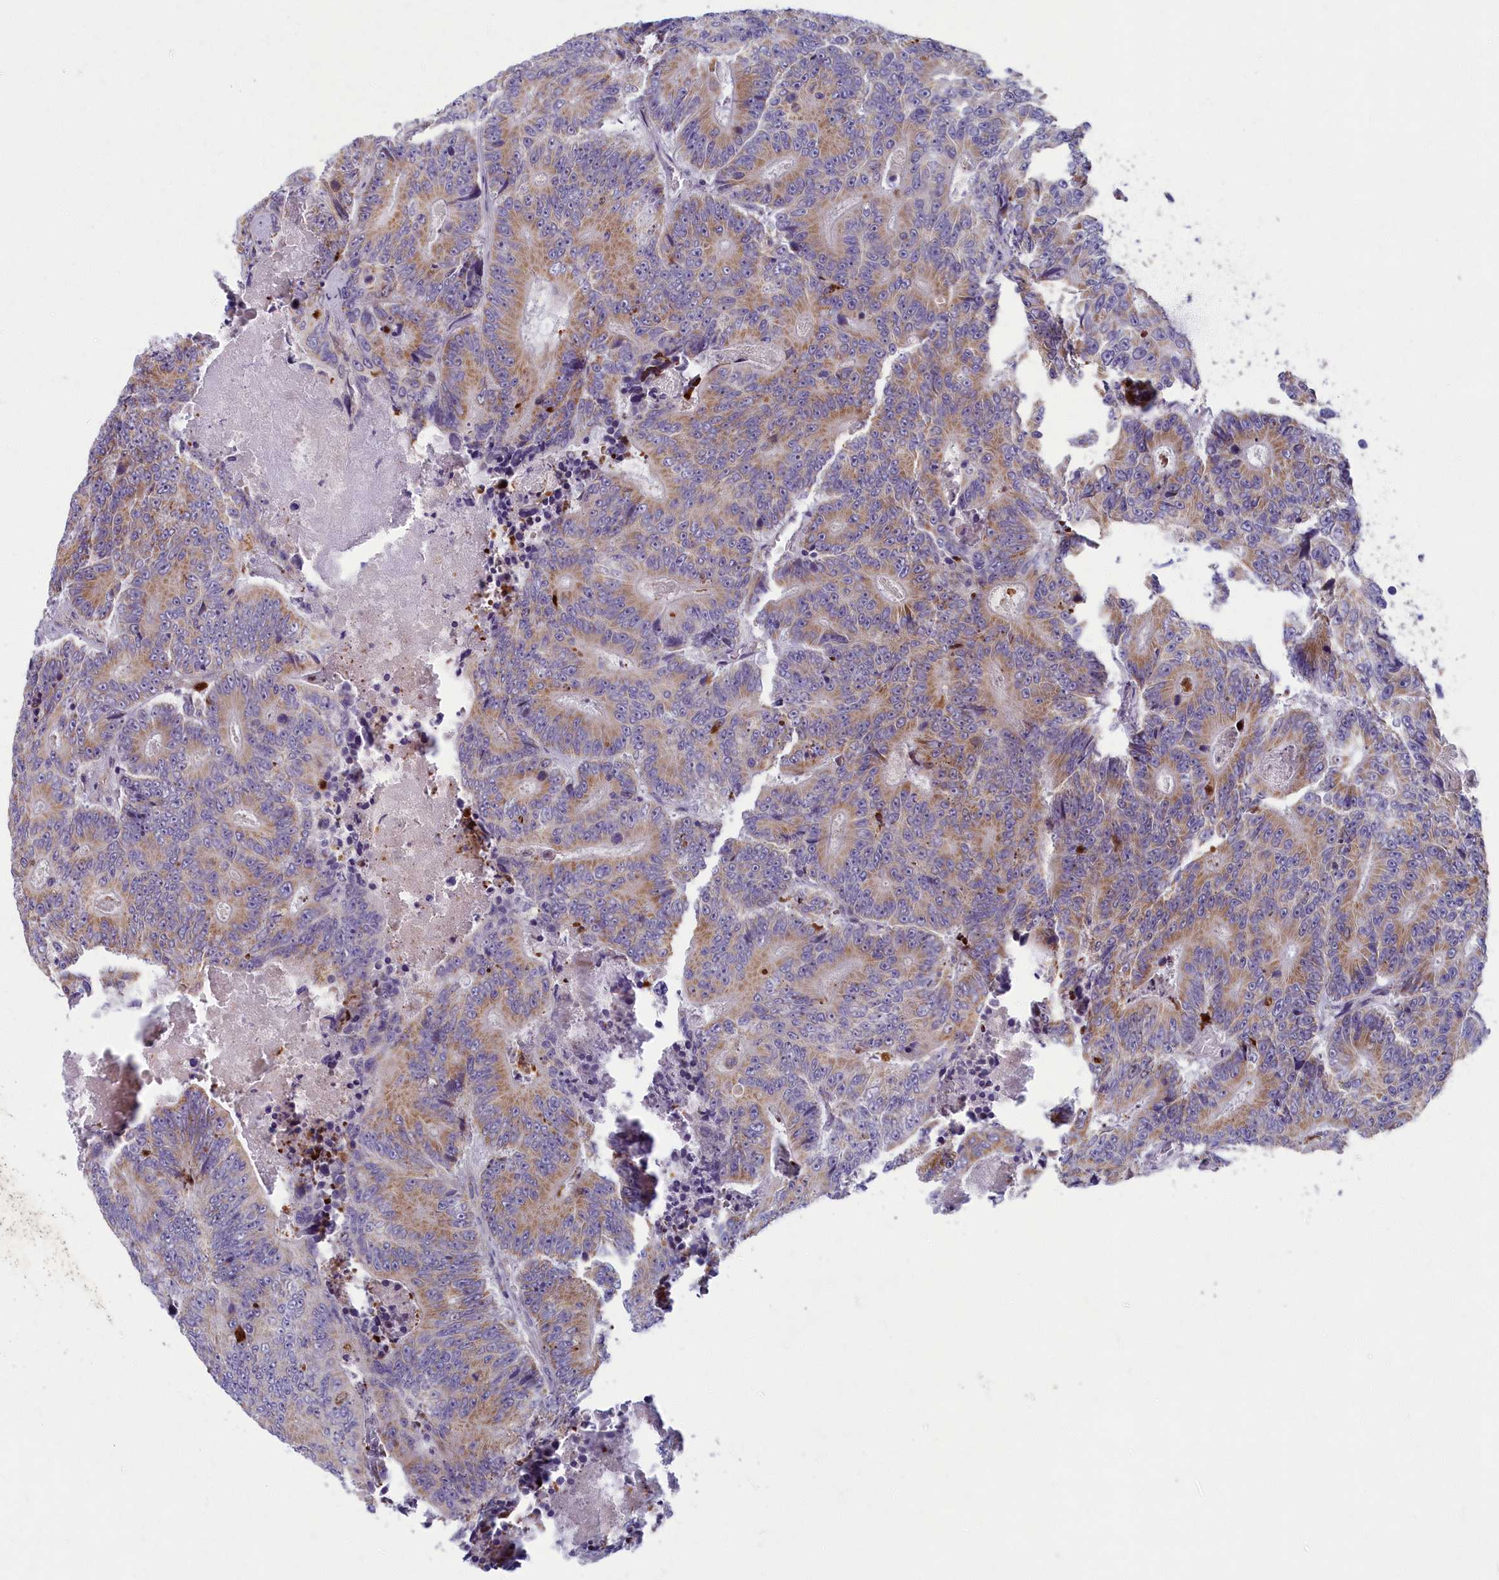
{"staining": {"intensity": "moderate", "quantity": ">75%", "location": "cytoplasmic/membranous"}, "tissue": "colorectal cancer", "cell_type": "Tumor cells", "image_type": "cancer", "snomed": [{"axis": "morphology", "description": "Adenocarcinoma, NOS"}, {"axis": "topography", "description": "Colon"}], "caption": "Immunohistochemistry histopathology image of human colorectal adenocarcinoma stained for a protein (brown), which exhibits medium levels of moderate cytoplasmic/membranous positivity in about >75% of tumor cells.", "gene": "MRPS25", "patient": {"sex": "male", "age": 83}}